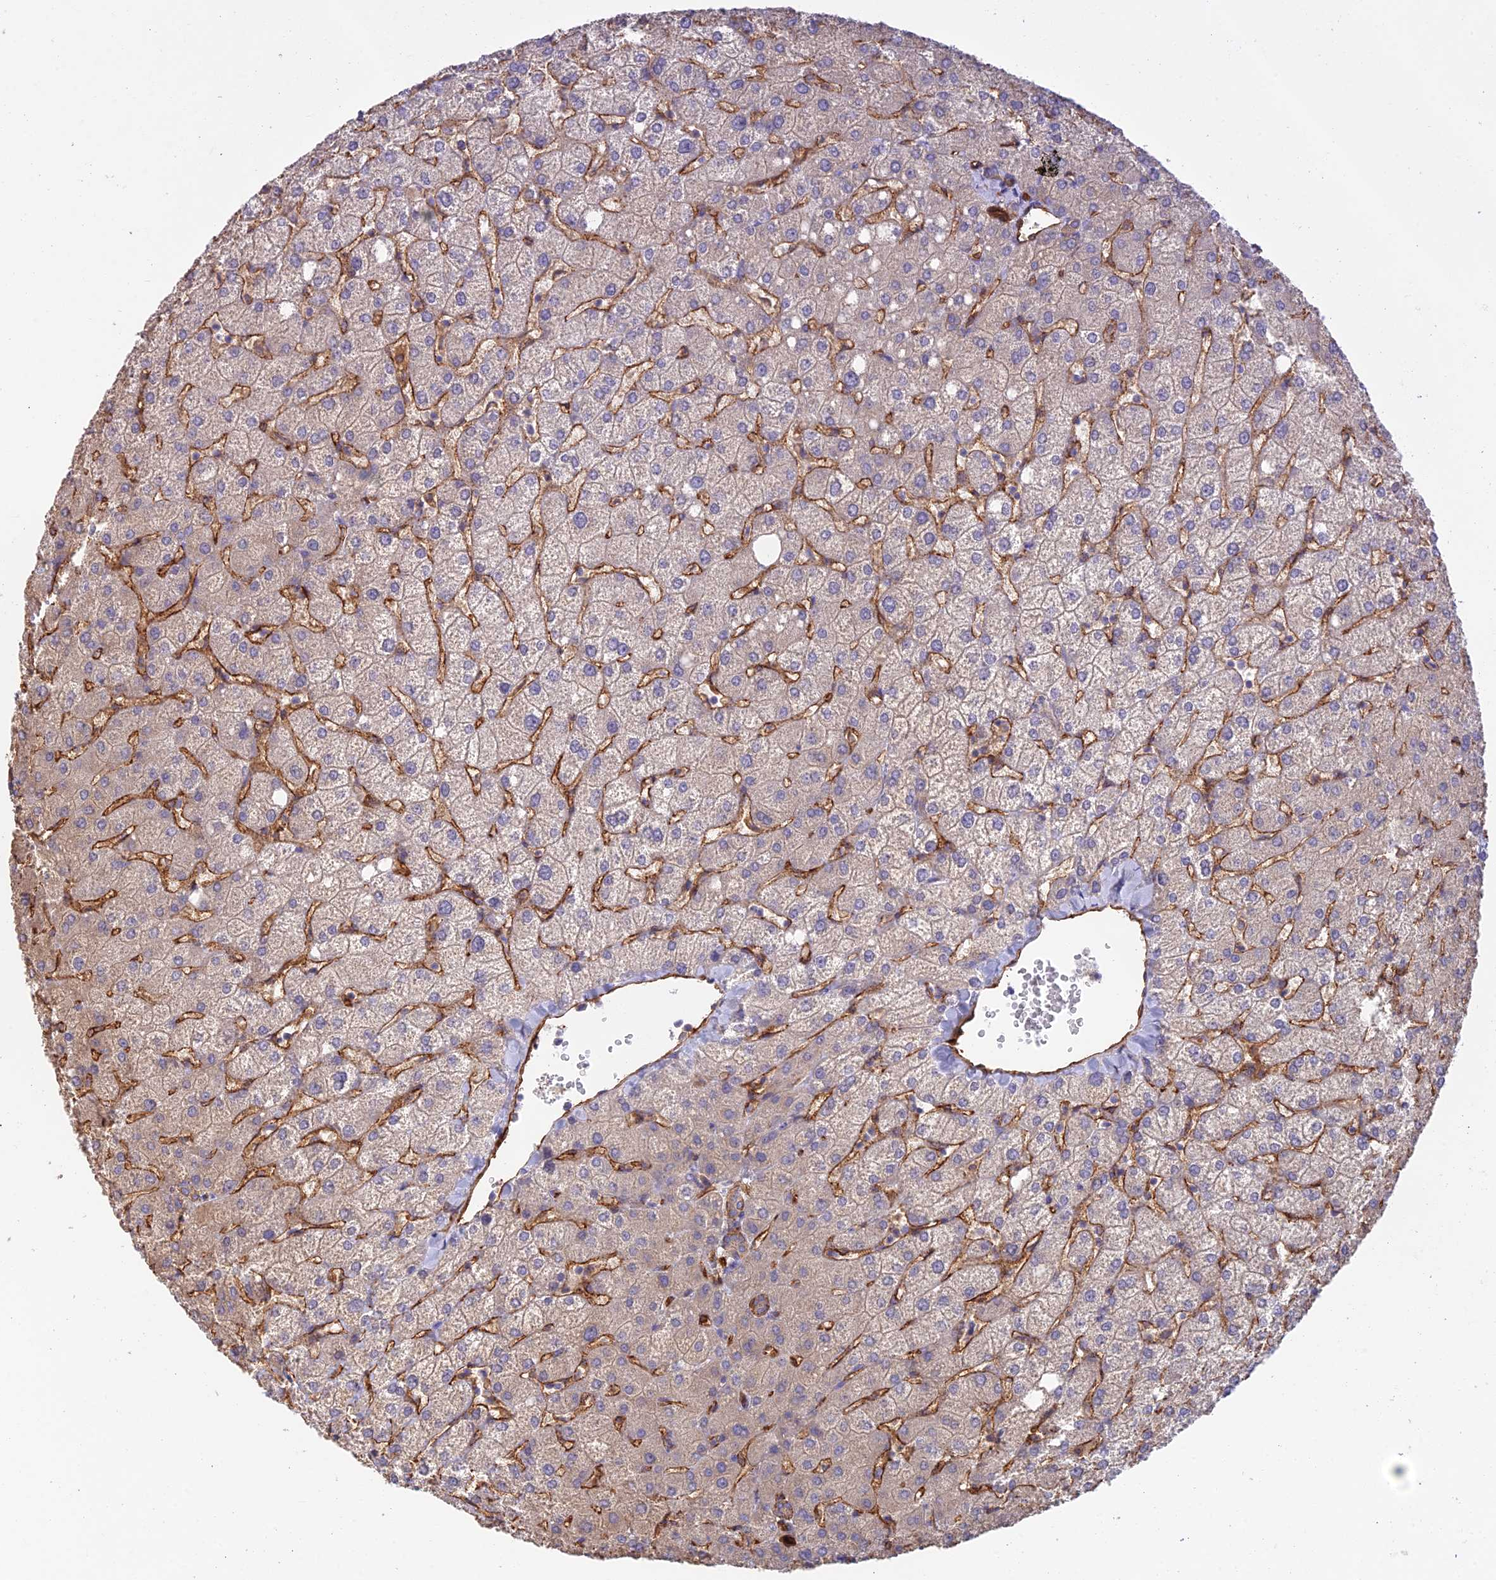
{"staining": {"intensity": "negative", "quantity": "none", "location": "none"}, "tissue": "liver", "cell_type": "Cholangiocytes", "image_type": "normal", "snomed": [{"axis": "morphology", "description": "Normal tissue, NOS"}, {"axis": "topography", "description": "Liver"}], "caption": "Human liver stained for a protein using immunohistochemistry (IHC) displays no expression in cholangiocytes.", "gene": "MYO9A", "patient": {"sex": "female", "age": 54}}